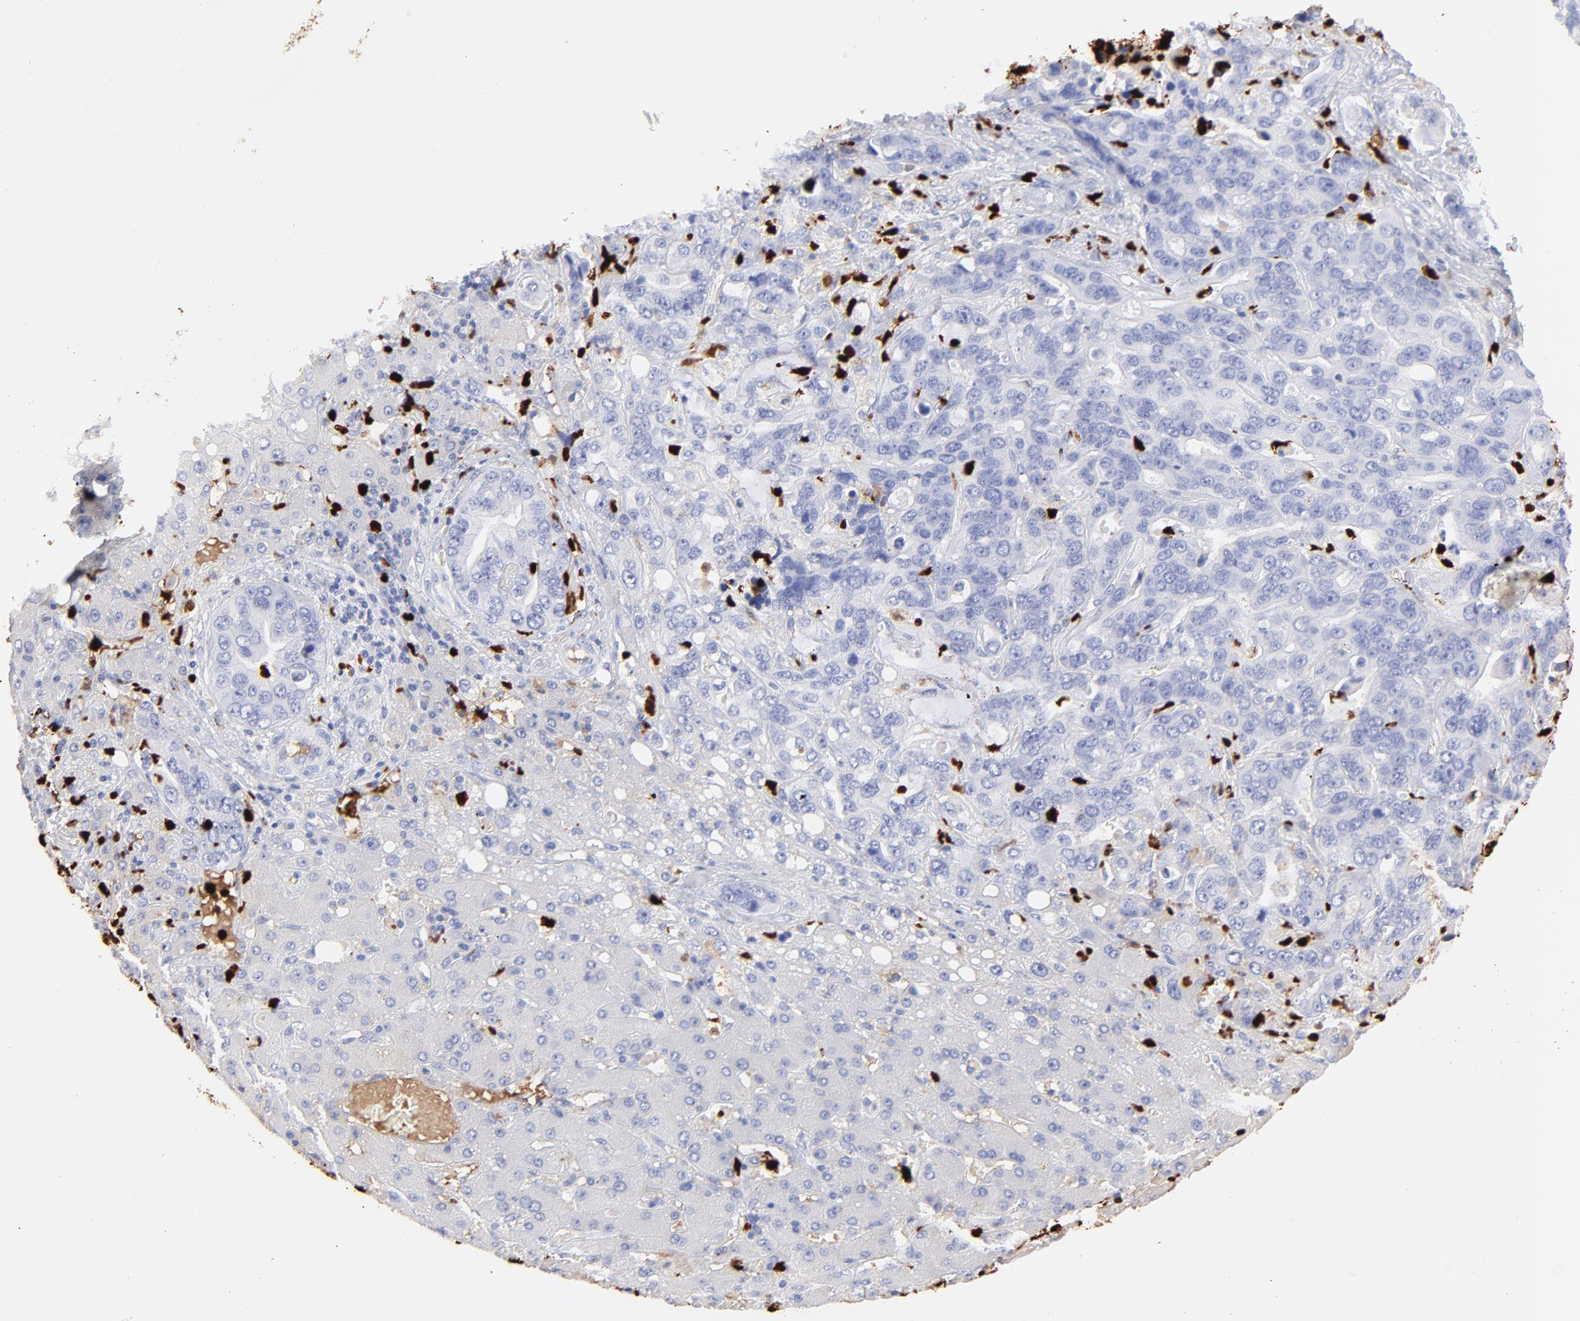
{"staining": {"intensity": "negative", "quantity": "none", "location": "none"}, "tissue": "liver cancer", "cell_type": "Tumor cells", "image_type": "cancer", "snomed": [{"axis": "morphology", "description": "Cholangiocarcinoma"}, {"axis": "topography", "description": "Liver"}], "caption": "Immunohistochemical staining of liver cancer displays no significant expression in tumor cells.", "gene": "S100A12", "patient": {"sex": "female", "age": 65}}